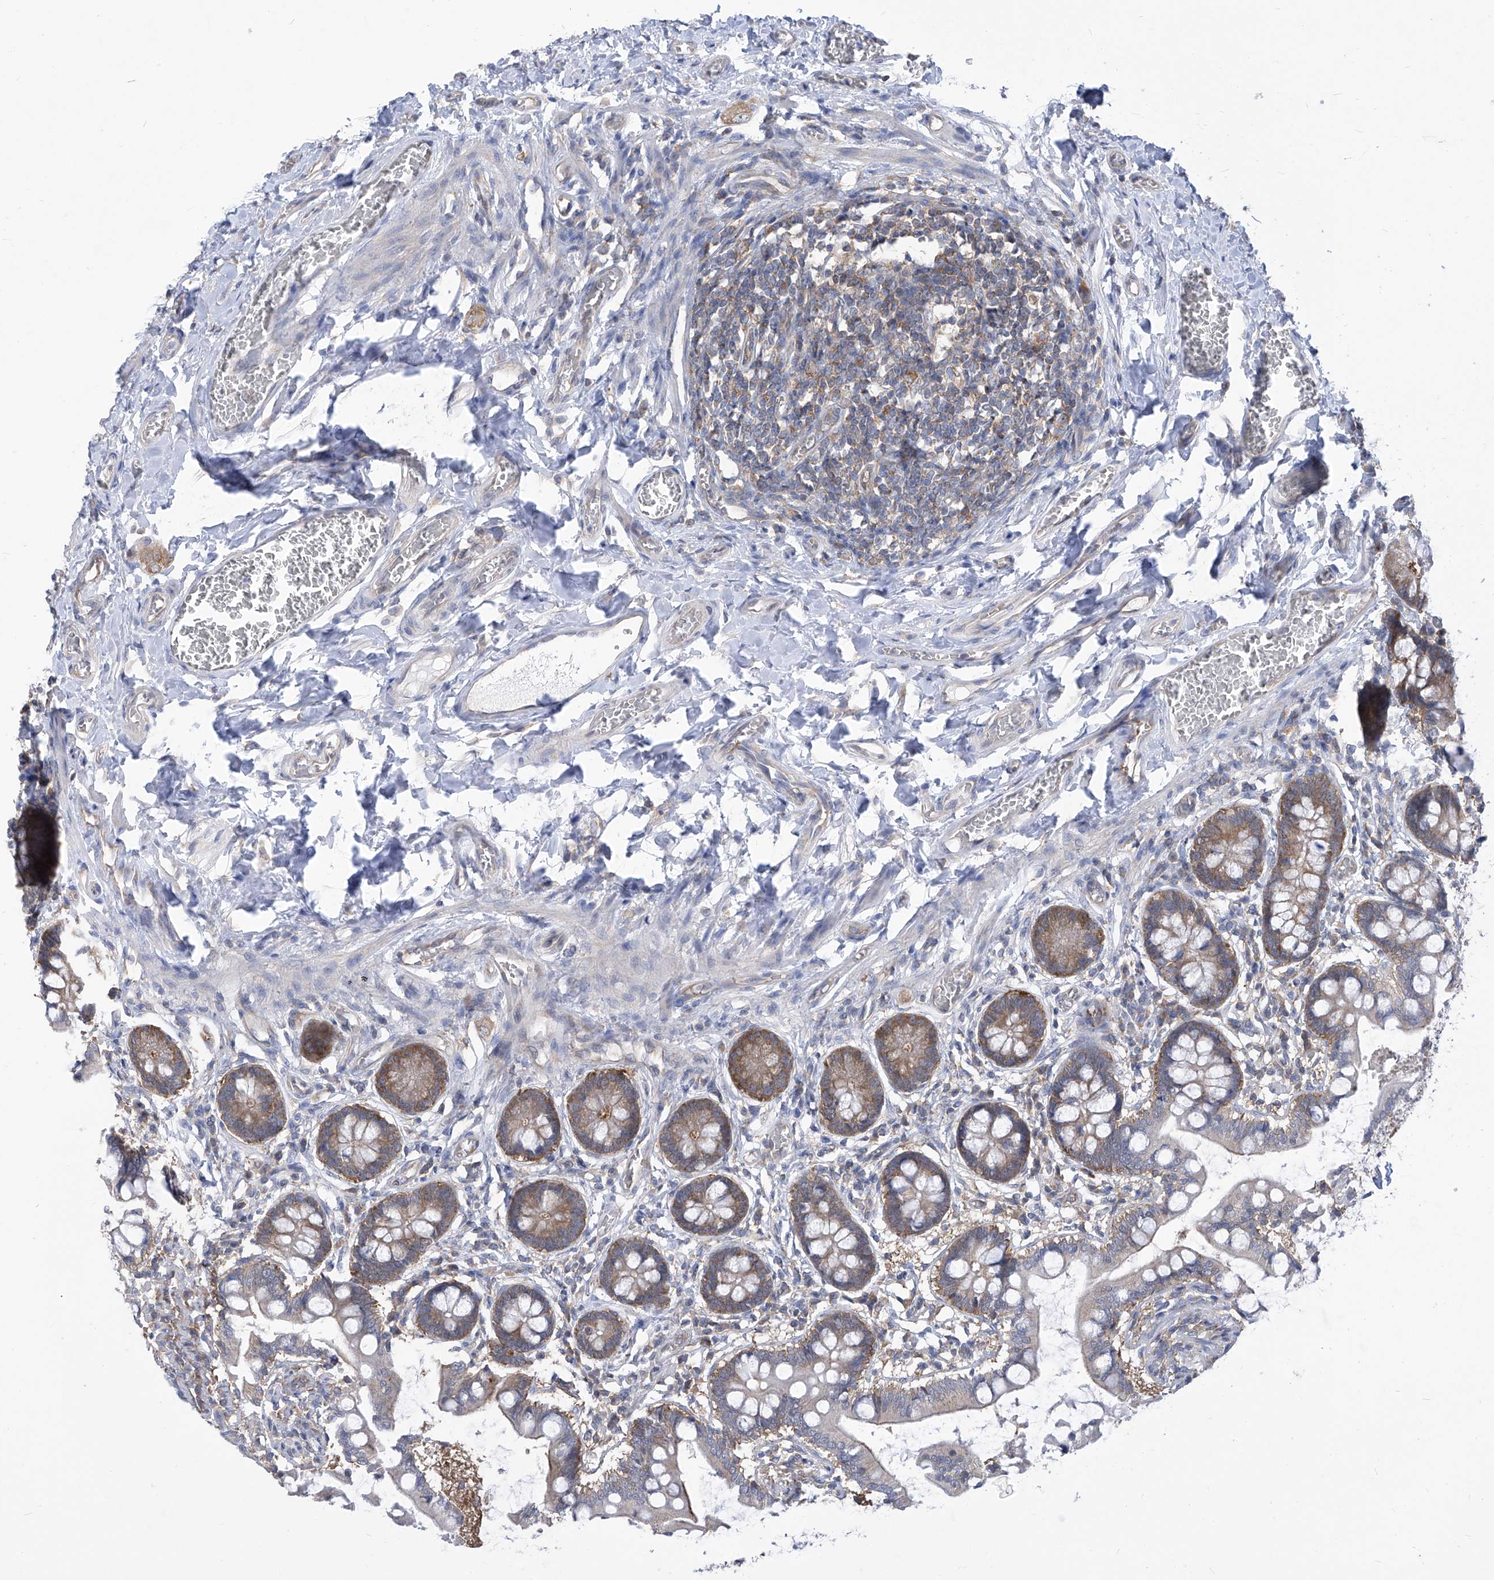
{"staining": {"intensity": "moderate", "quantity": "25%-75%", "location": "cytoplasmic/membranous"}, "tissue": "small intestine", "cell_type": "Glandular cells", "image_type": "normal", "snomed": [{"axis": "morphology", "description": "Normal tissue, NOS"}, {"axis": "topography", "description": "Small intestine"}], "caption": "The photomicrograph reveals staining of normal small intestine, revealing moderate cytoplasmic/membranous protein positivity (brown color) within glandular cells. The protein of interest is stained brown, and the nuclei are stained in blue (DAB IHC with brightfield microscopy, high magnification).", "gene": "EIF3M", "patient": {"sex": "male", "age": 52}}